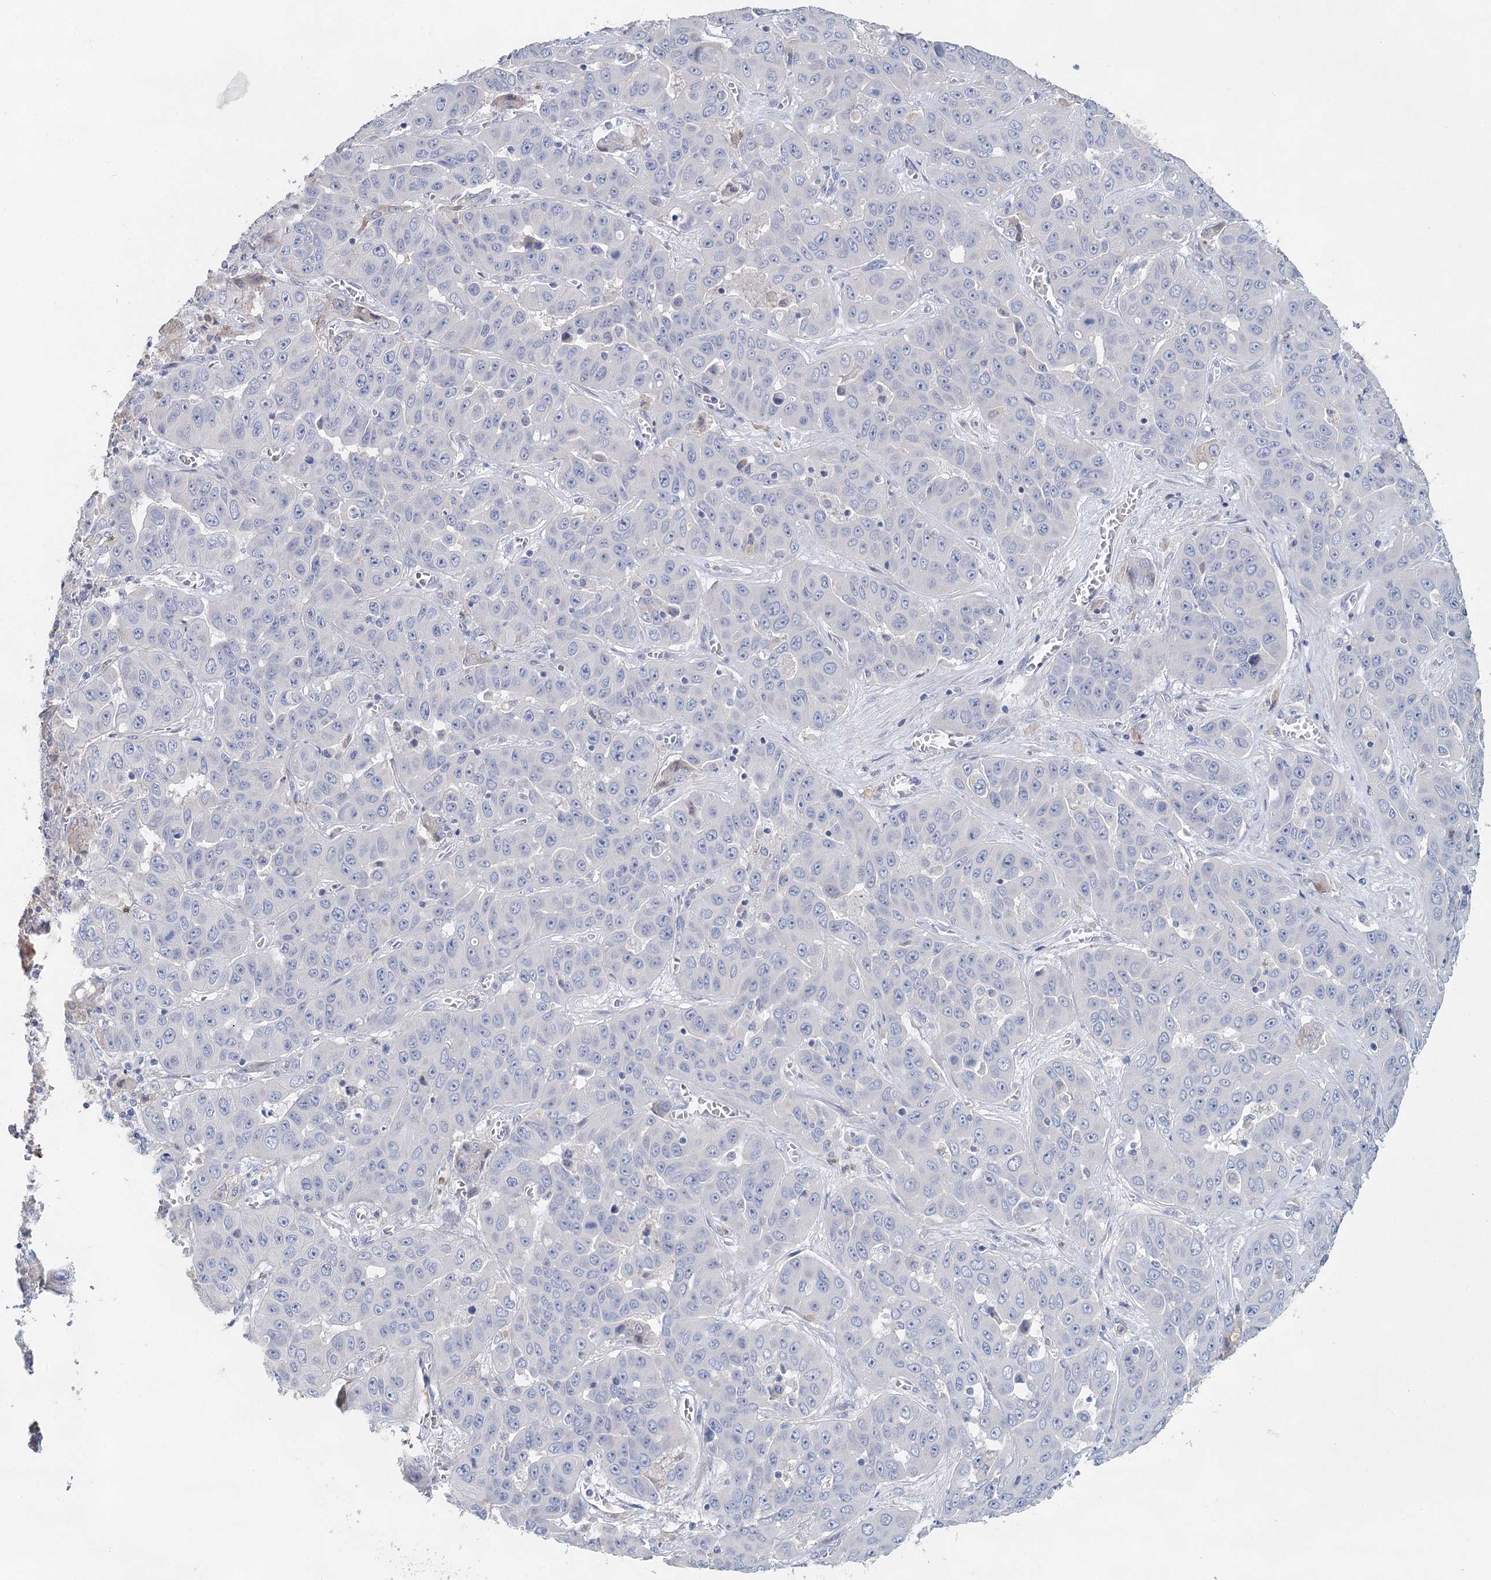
{"staining": {"intensity": "negative", "quantity": "none", "location": "none"}, "tissue": "liver cancer", "cell_type": "Tumor cells", "image_type": "cancer", "snomed": [{"axis": "morphology", "description": "Cholangiocarcinoma"}, {"axis": "topography", "description": "Liver"}], "caption": "IHC image of neoplastic tissue: human liver cancer stained with DAB (3,3'-diaminobenzidine) demonstrates no significant protein expression in tumor cells.", "gene": "MYL6B", "patient": {"sex": "female", "age": 52}}